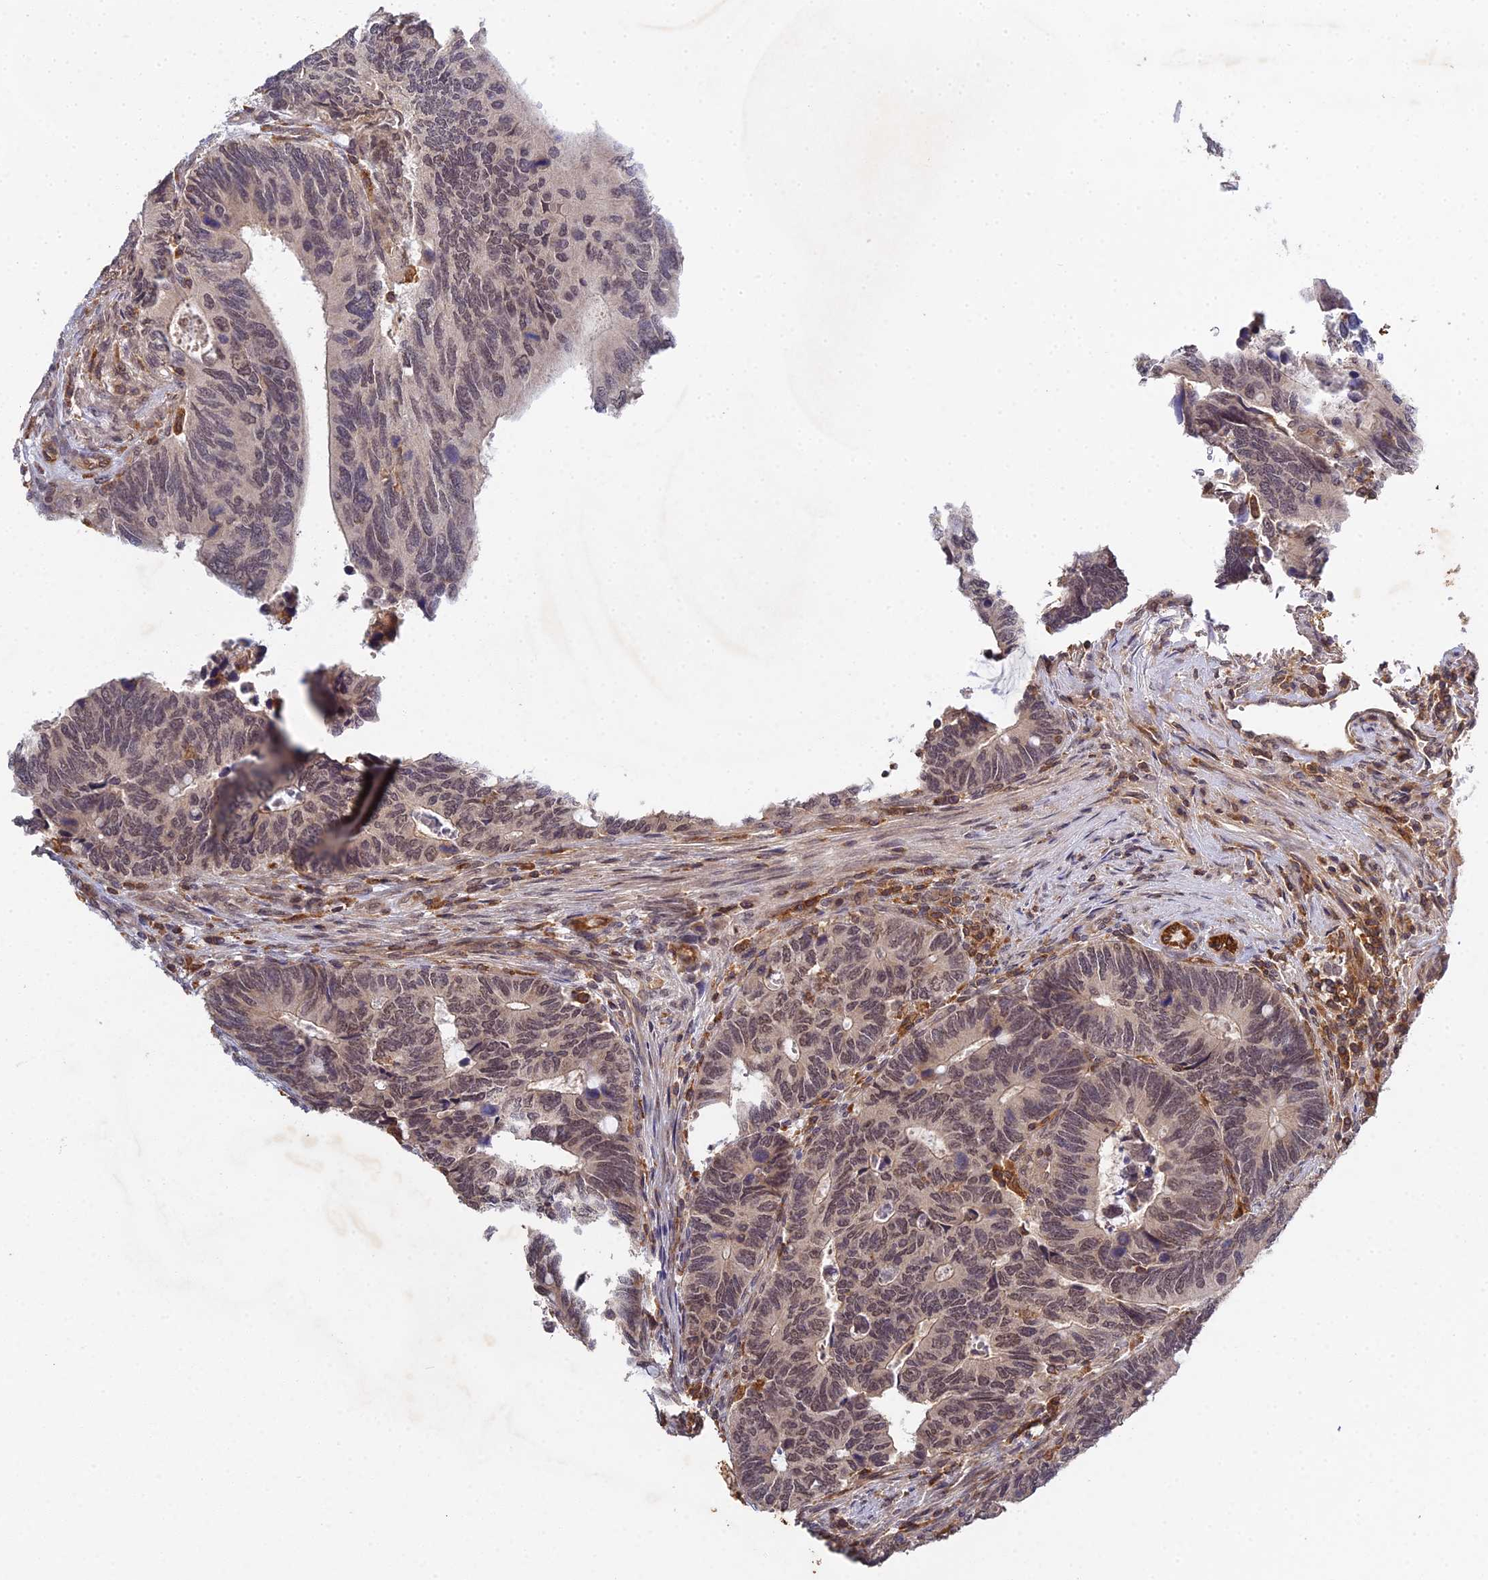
{"staining": {"intensity": "weak", "quantity": ">75%", "location": "nuclear"}, "tissue": "colorectal cancer", "cell_type": "Tumor cells", "image_type": "cancer", "snomed": [{"axis": "morphology", "description": "Adenocarcinoma, NOS"}, {"axis": "topography", "description": "Colon"}], "caption": "DAB (3,3'-diaminobenzidine) immunohistochemical staining of human colorectal cancer (adenocarcinoma) shows weak nuclear protein positivity in about >75% of tumor cells.", "gene": "TPRX1", "patient": {"sex": "male", "age": 87}}